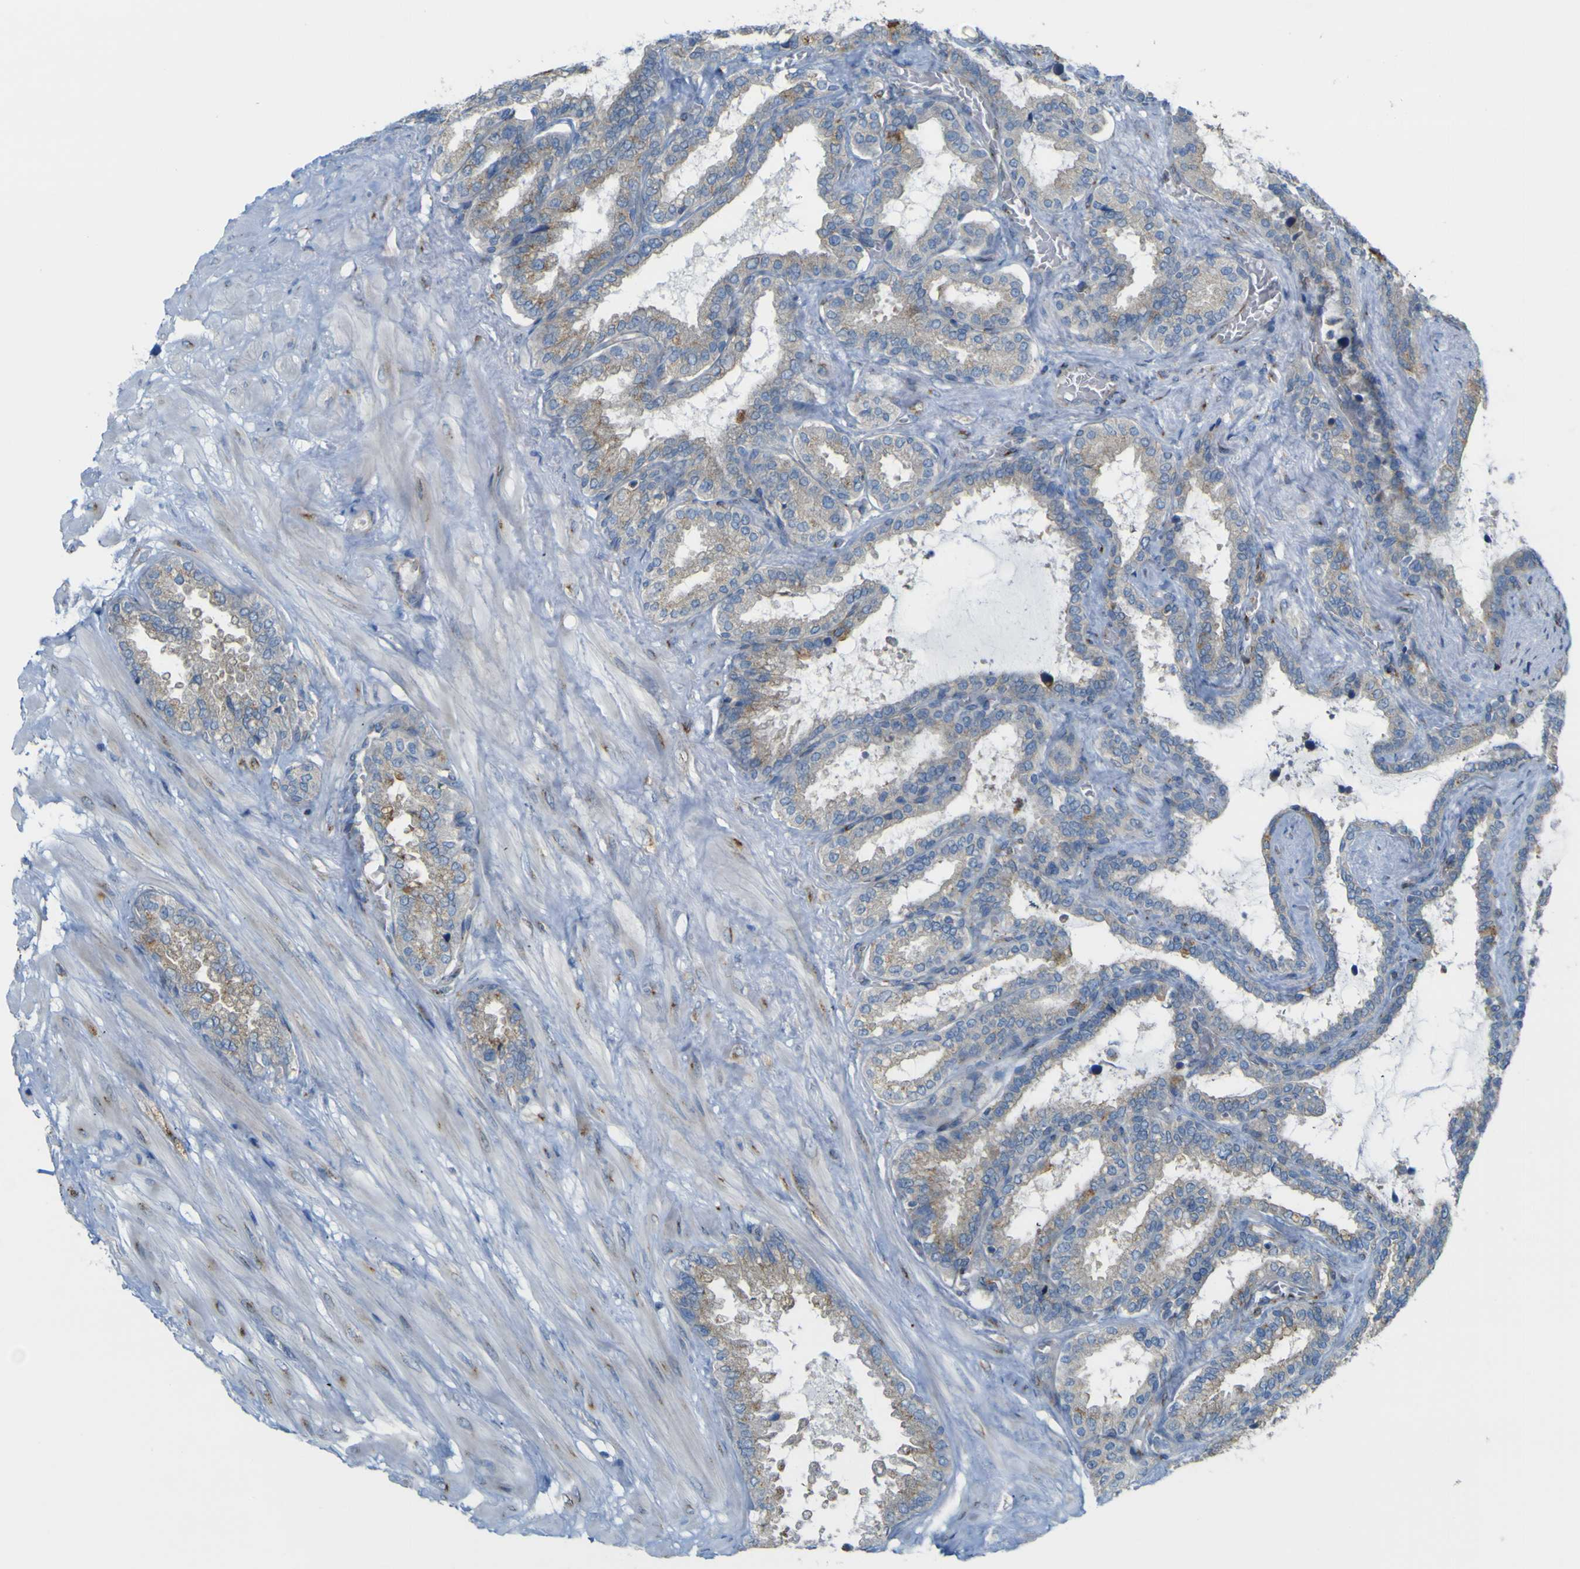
{"staining": {"intensity": "negative", "quantity": "none", "location": "none"}, "tissue": "seminal vesicle", "cell_type": "Glandular cells", "image_type": "normal", "snomed": [{"axis": "morphology", "description": "Normal tissue, NOS"}, {"axis": "topography", "description": "Seminal veicle"}], "caption": "Immunohistochemistry (IHC) of normal seminal vesicle shows no expression in glandular cells. Nuclei are stained in blue.", "gene": "IGF2R", "patient": {"sex": "male", "age": 46}}